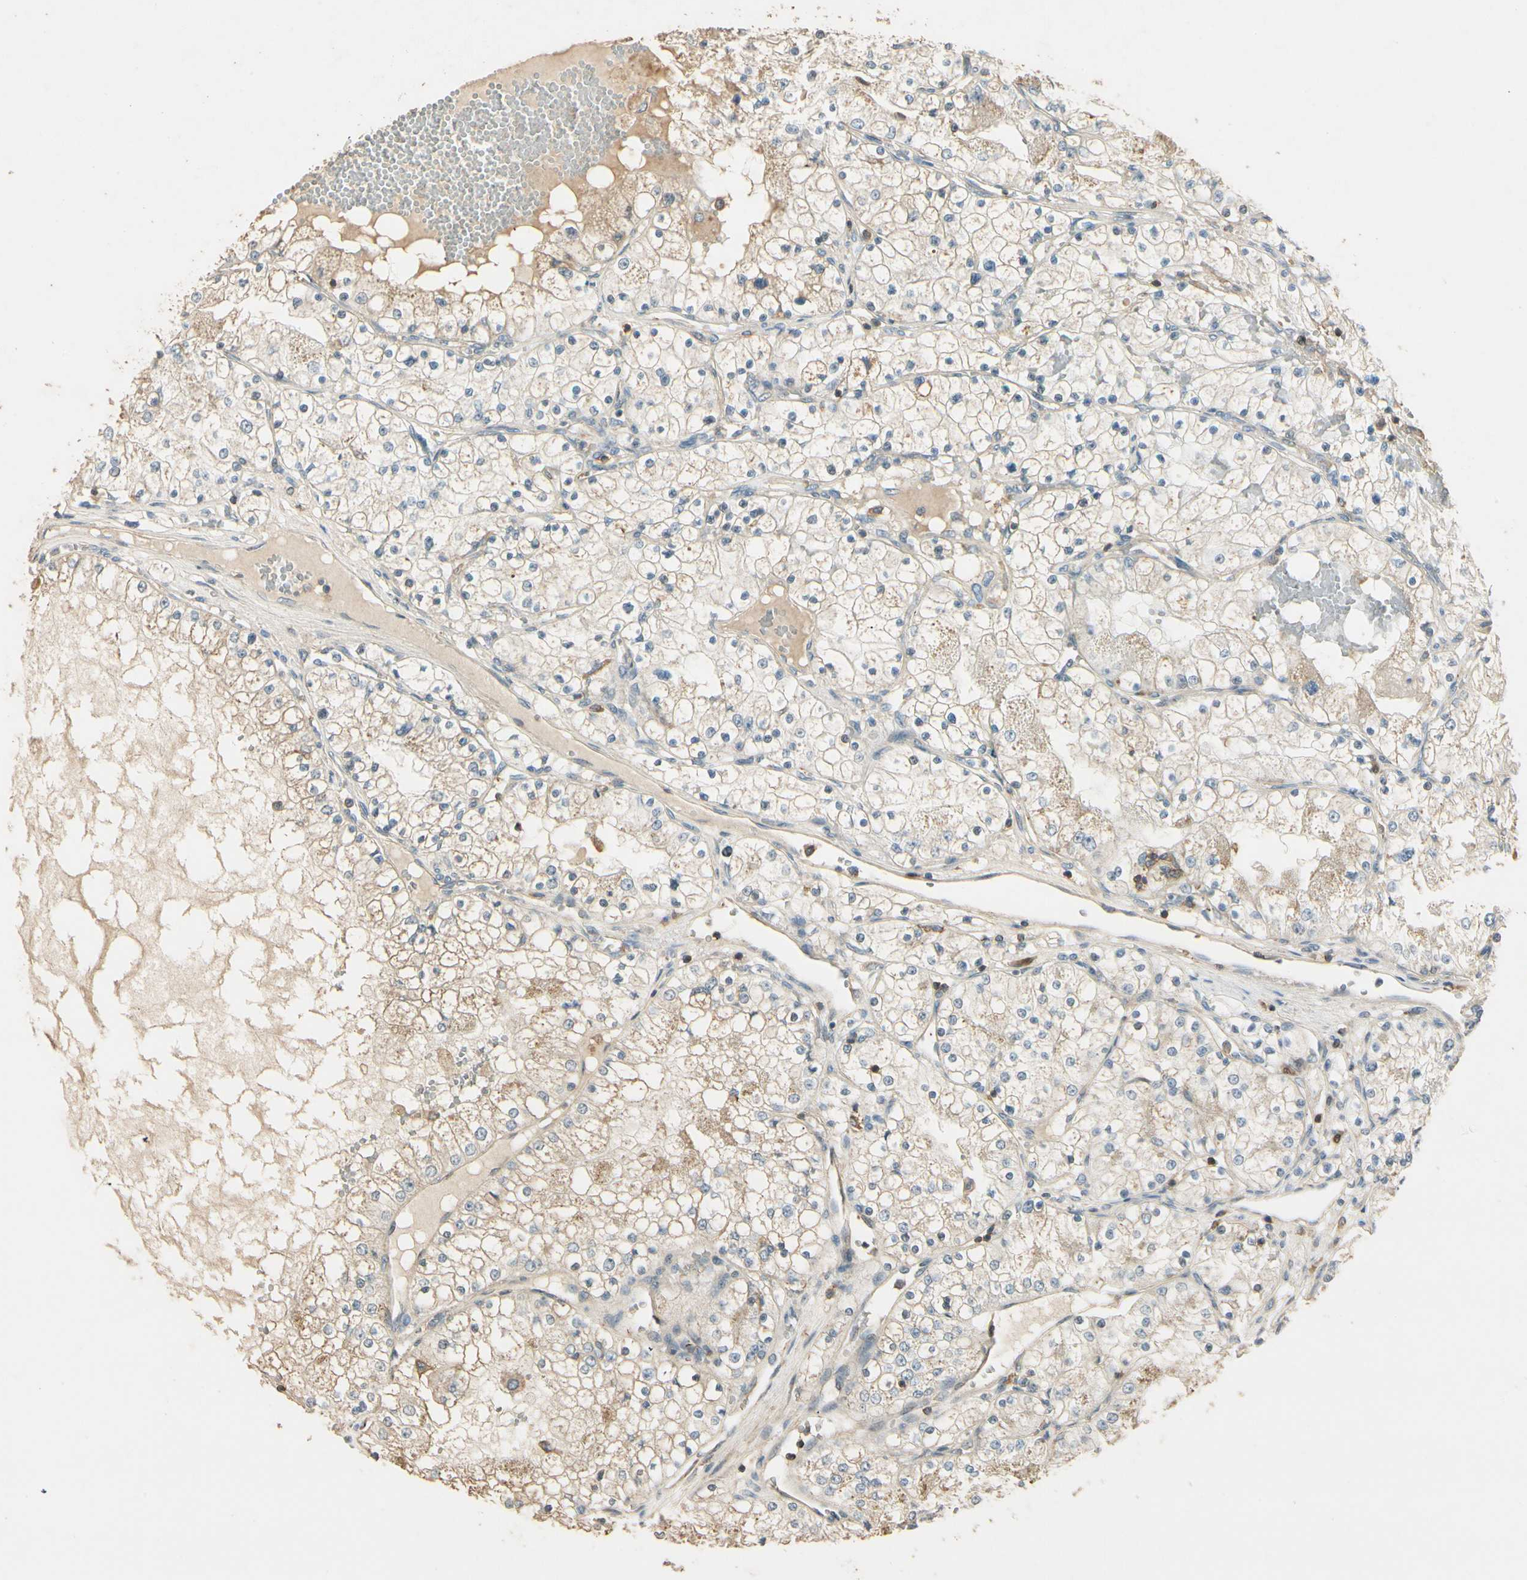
{"staining": {"intensity": "weak", "quantity": "25%-75%", "location": "cytoplasmic/membranous"}, "tissue": "renal cancer", "cell_type": "Tumor cells", "image_type": "cancer", "snomed": [{"axis": "morphology", "description": "Adenocarcinoma, NOS"}, {"axis": "topography", "description": "Kidney"}], "caption": "A high-resolution image shows immunohistochemistry staining of renal adenocarcinoma, which exhibits weak cytoplasmic/membranous staining in approximately 25%-75% of tumor cells.", "gene": "PLXNA1", "patient": {"sex": "male", "age": 68}}